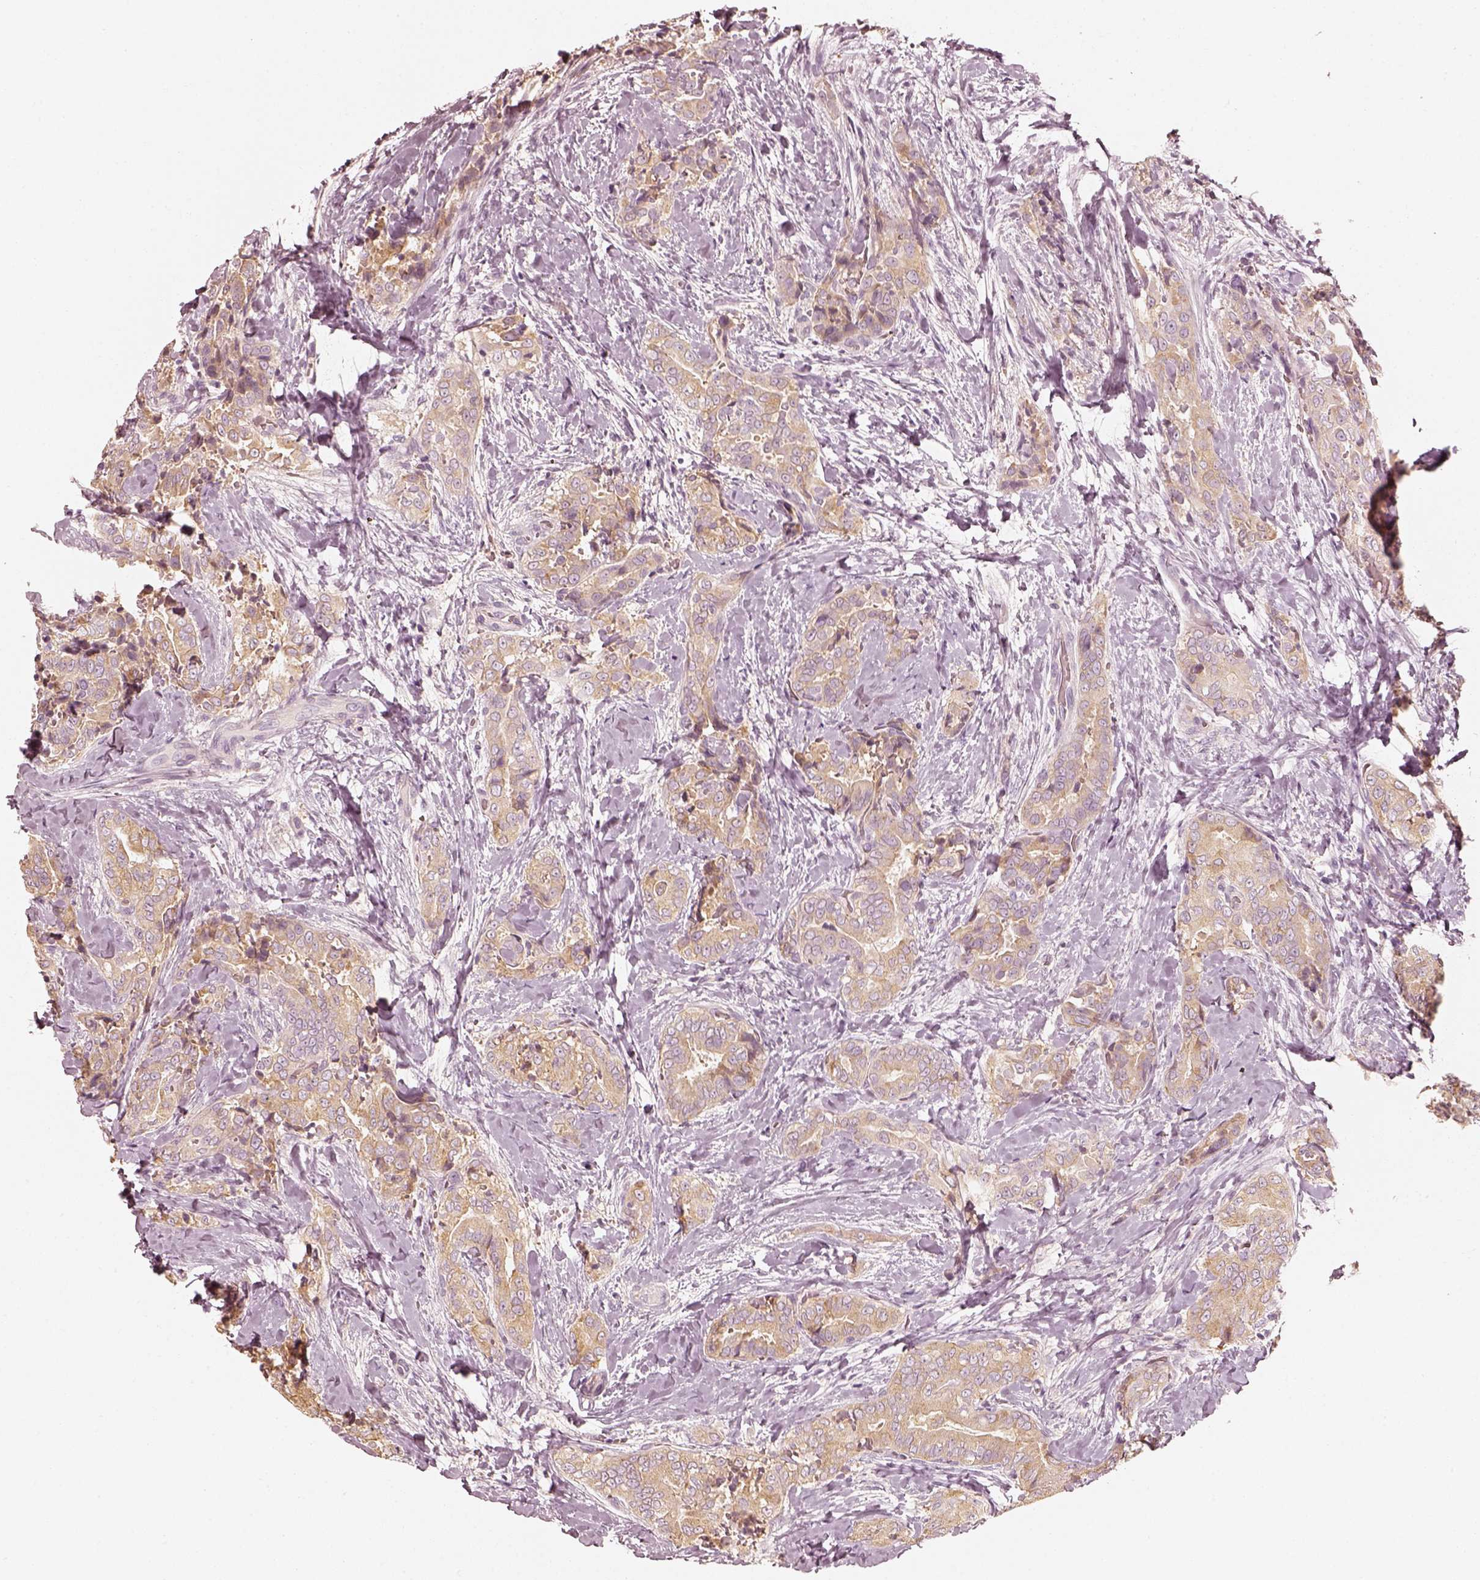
{"staining": {"intensity": "weak", "quantity": ">75%", "location": "cytoplasmic/membranous"}, "tissue": "thyroid cancer", "cell_type": "Tumor cells", "image_type": "cancer", "snomed": [{"axis": "morphology", "description": "Papillary adenocarcinoma, NOS"}, {"axis": "topography", "description": "Thyroid gland"}], "caption": "The immunohistochemical stain shows weak cytoplasmic/membranous staining in tumor cells of papillary adenocarcinoma (thyroid) tissue. The protein of interest is shown in brown color, while the nuclei are stained blue.", "gene": "FMNL2", "patient": {"sex": "male", "age": 61}}